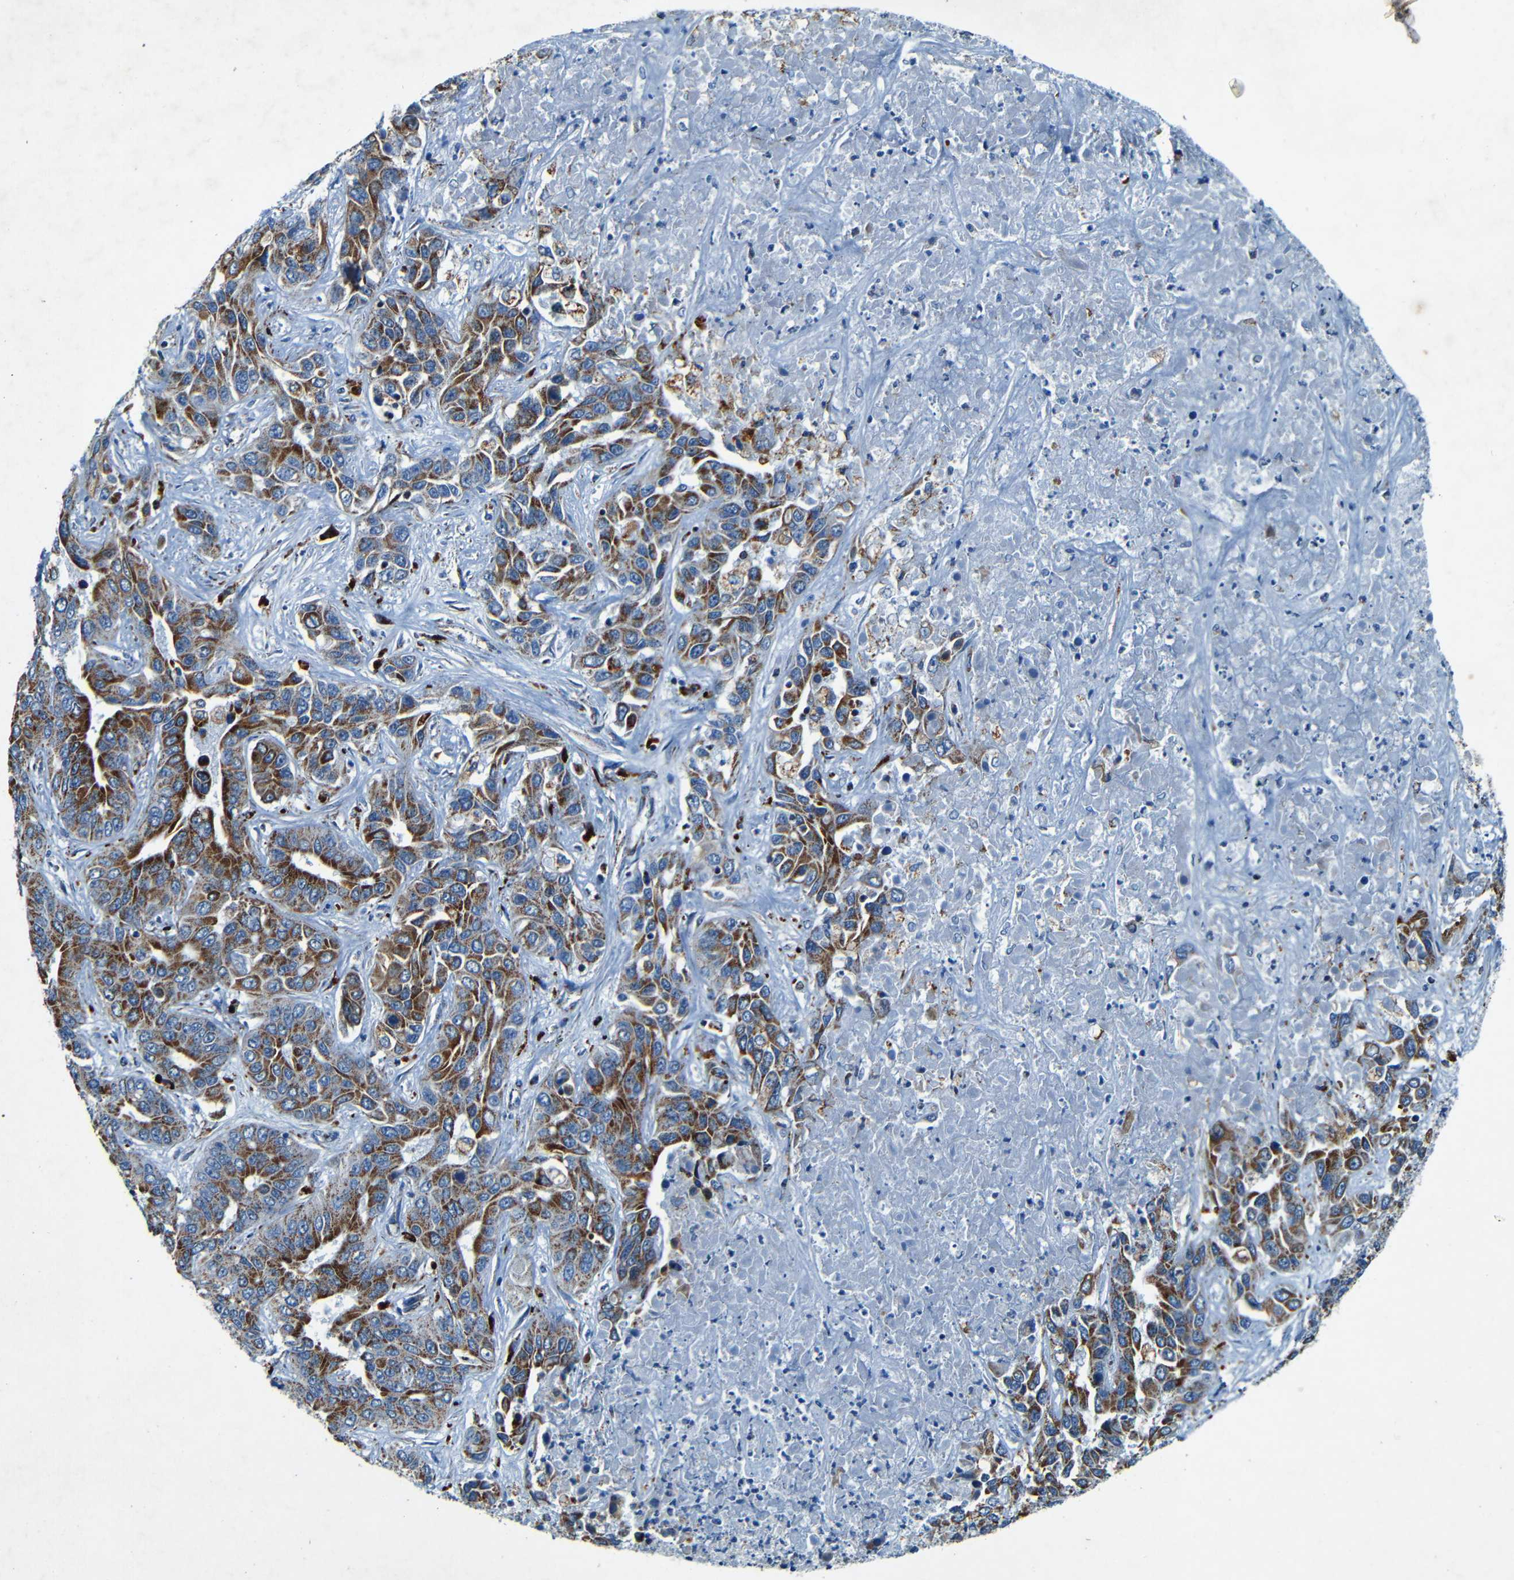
{"staining": {"intensity": "strong", "quantity": ">75%", "location": "cytoplasmic/membranous"}, "tissue": "liver cancer", "cell_type": "Tumor cells", "image_type": "cancer", "snomed": [{"axis": "morphology", "description": "Cholangiocarcinoma"}, {"axis": "topography", "description": "Liver"}], "caption": "Cholangiocarcinoma (liver) stained for a protein (brown) shows strong cytoplasmic/membranous positive positivity in approximately >75% of tumor cells.", "gene": "WSCD2", "patient": {"sex": "female", "age": 52}}